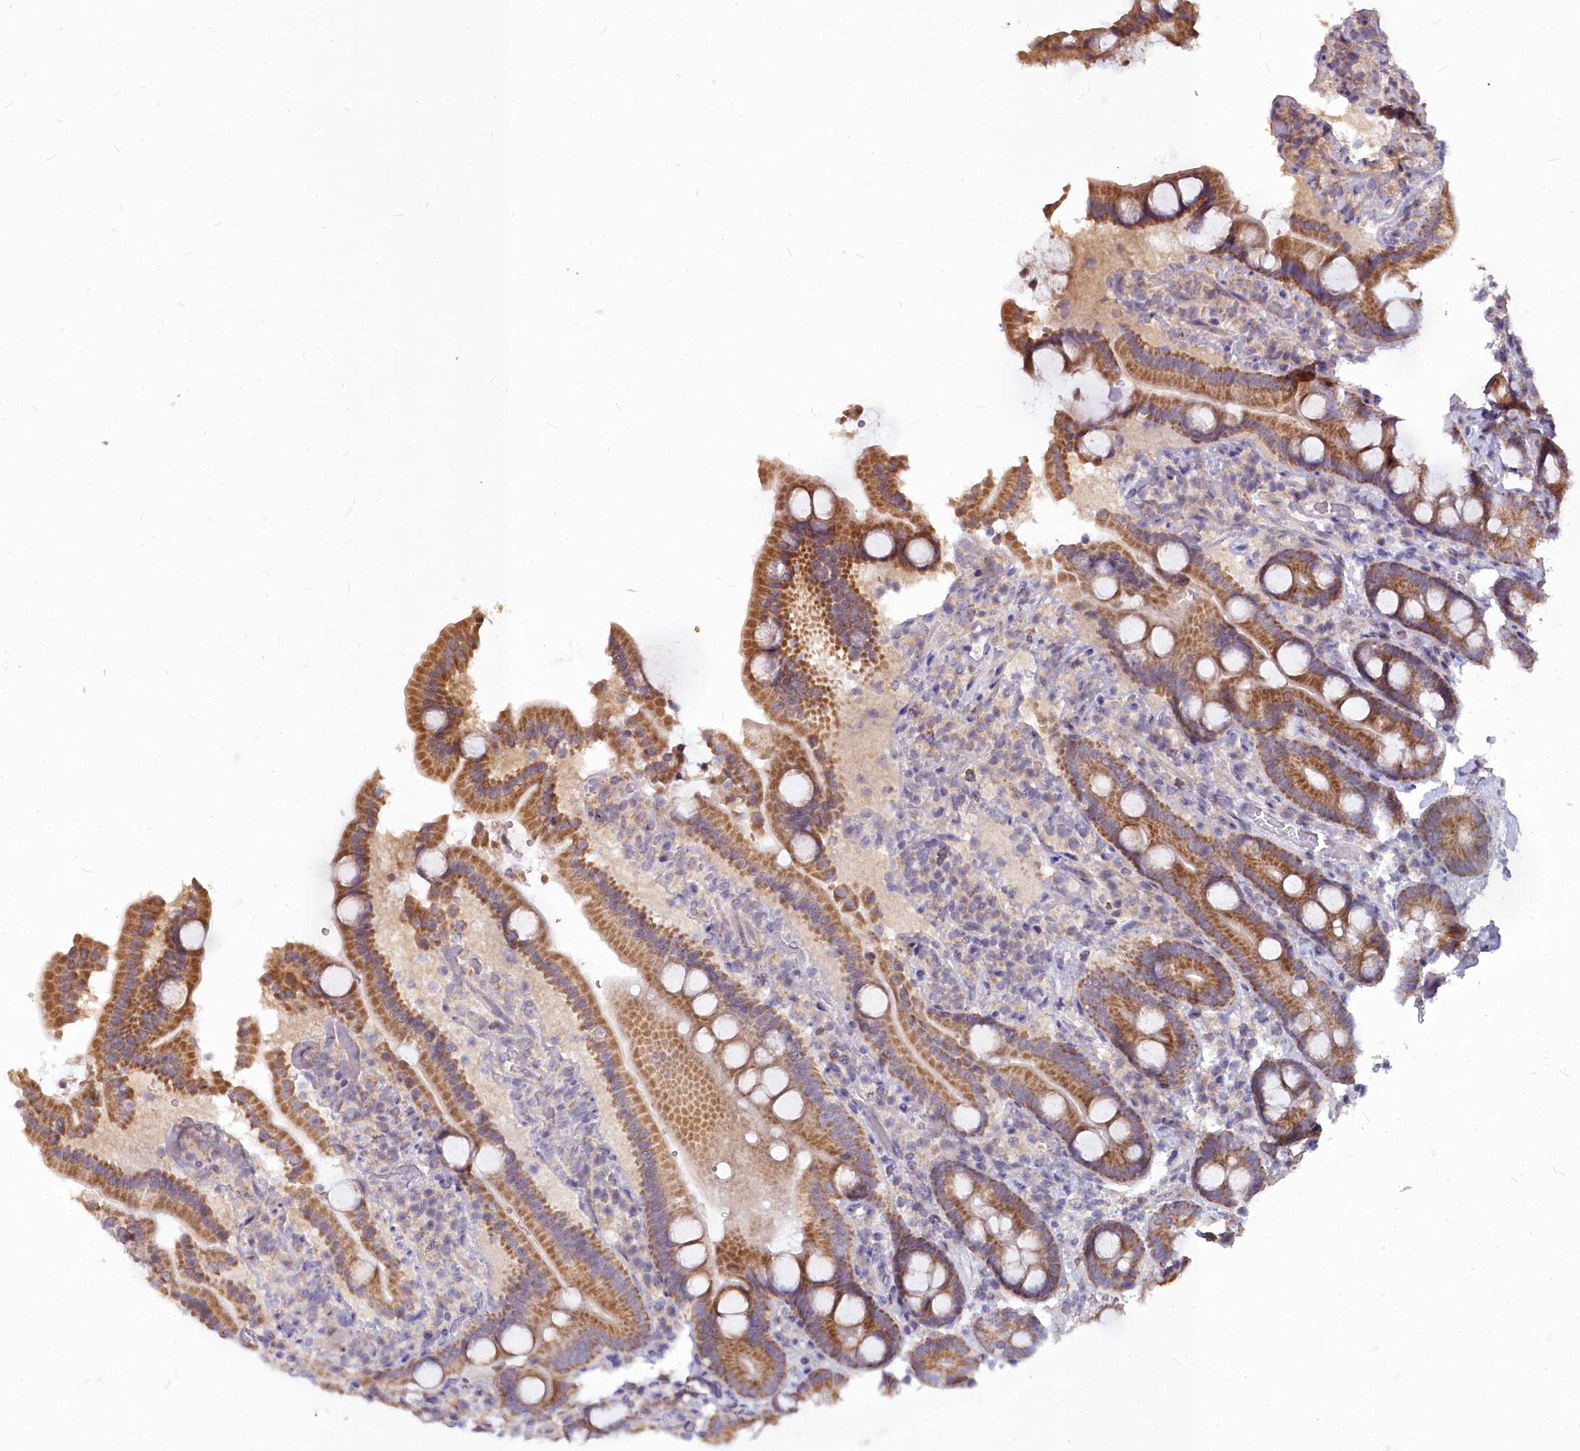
{"staining": {"intensity": "moderate", "quantity": ">75%", "location": "cytoplasmic/membranous"}, "tissue": "duodenum", "cell_type": "Glandular cells", "image_type": "normal", "snomed": [{"axis": "morphology", "description": "Normal tissue, NOS"}, {"axis": "topography", "description": "Duodenum"}], "caption": "A high-resolution micrograph shows immunohistochemistry (IHC) staining of normal duodenum, which exhibits moderate cytoplasmic/membranous expression in approximately >75% of glandular cells.", "gene": "MICU2", "patient": {"sex": "male", "age": 55}}